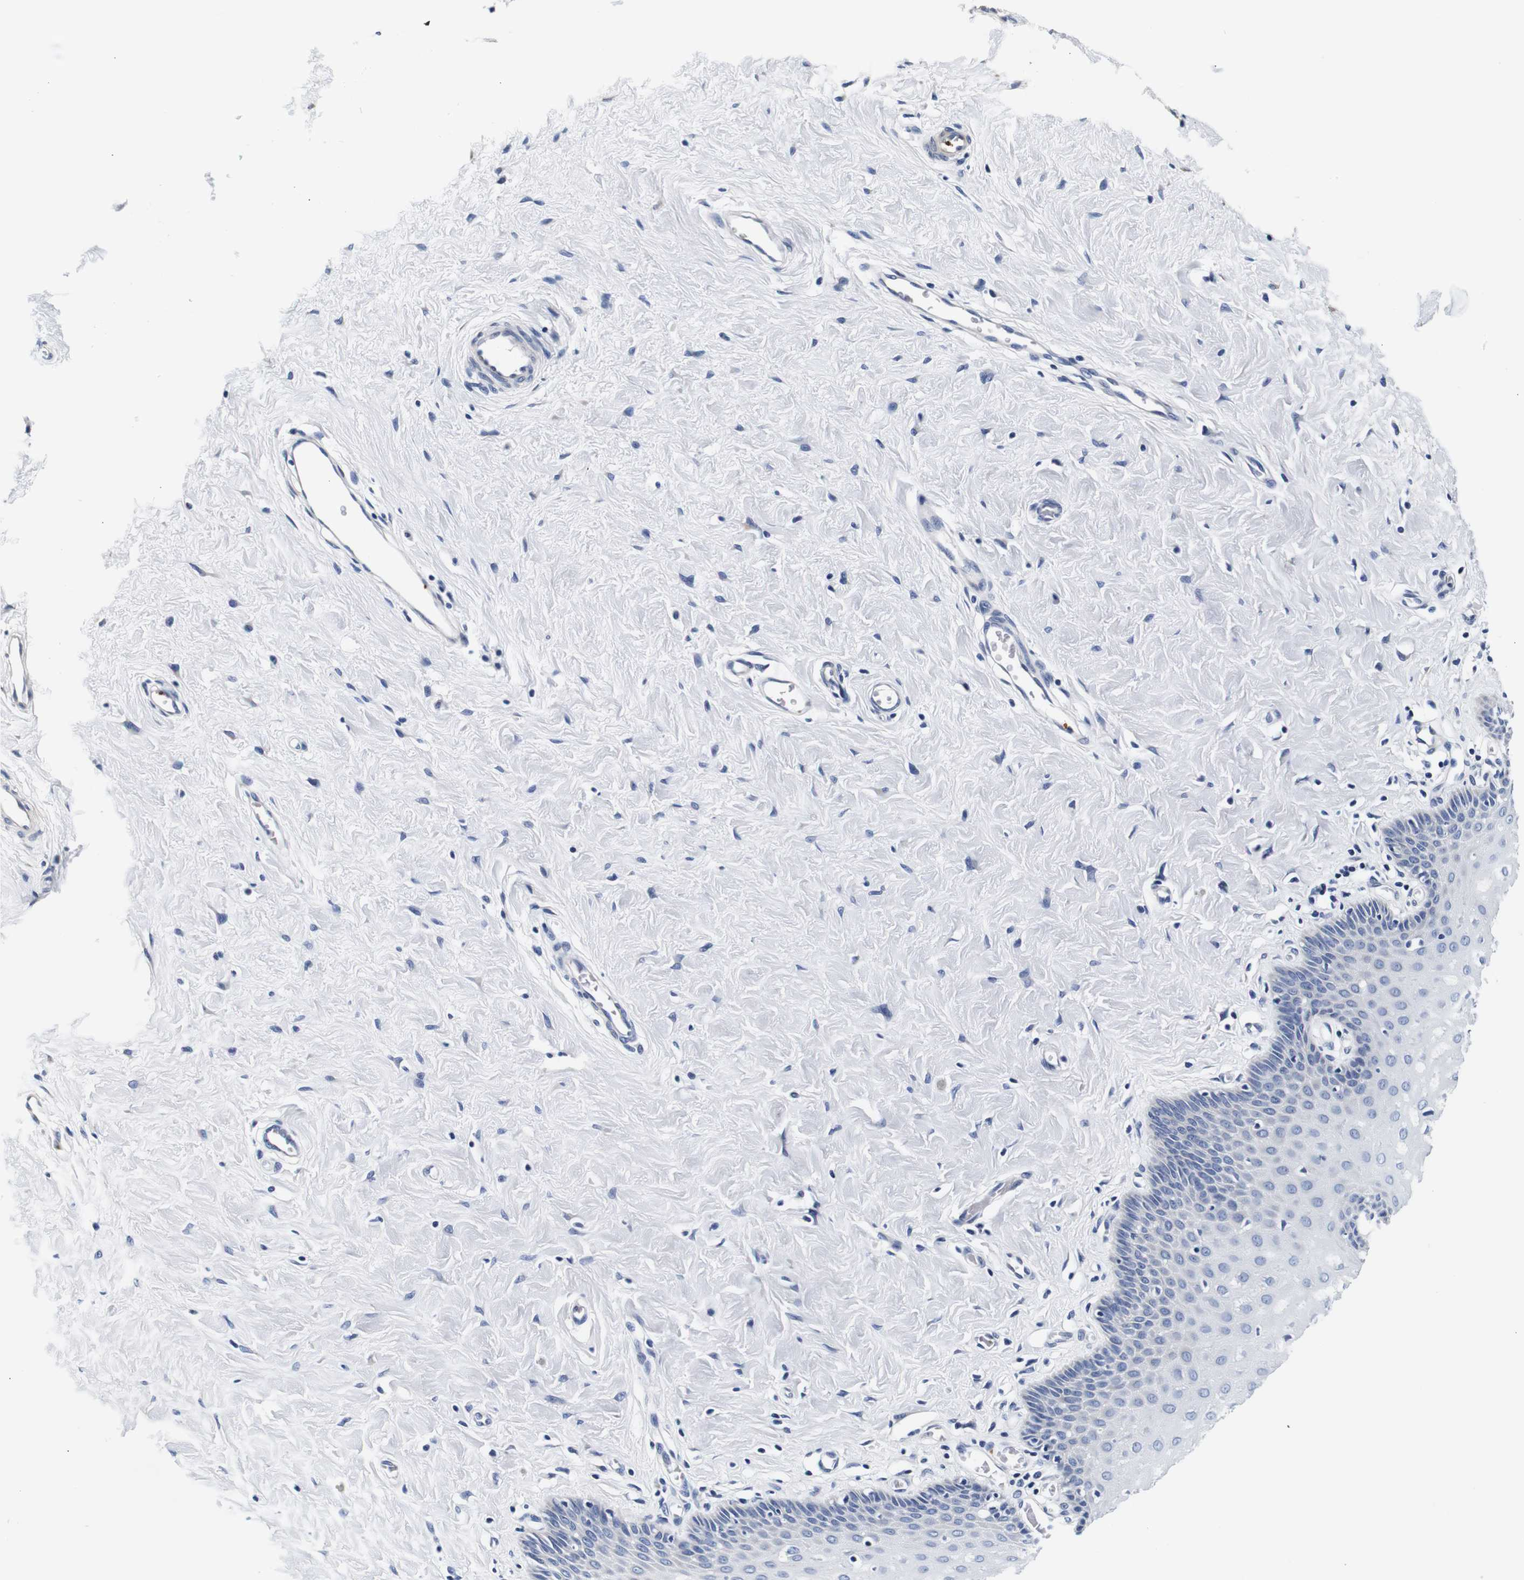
{"staining": {"intensity": "negative", "quantity": "none", "location": "none"}, "tissue": "cervix", "cell_type": "Glandular cells", "image_type": "normal", "snomed": [{"axis": "morphology", "description": "Normal tissue, NOS"}, {"axis": "topography", "description": "Cervix"}], "caption": "Immunohistochemistry histopathology image of benign cervix stained for a protein (brown), which demonstrates no staining in glandular cells.", "gene": "GP1BA", "patient": {"sex": "female", "age": 55}}